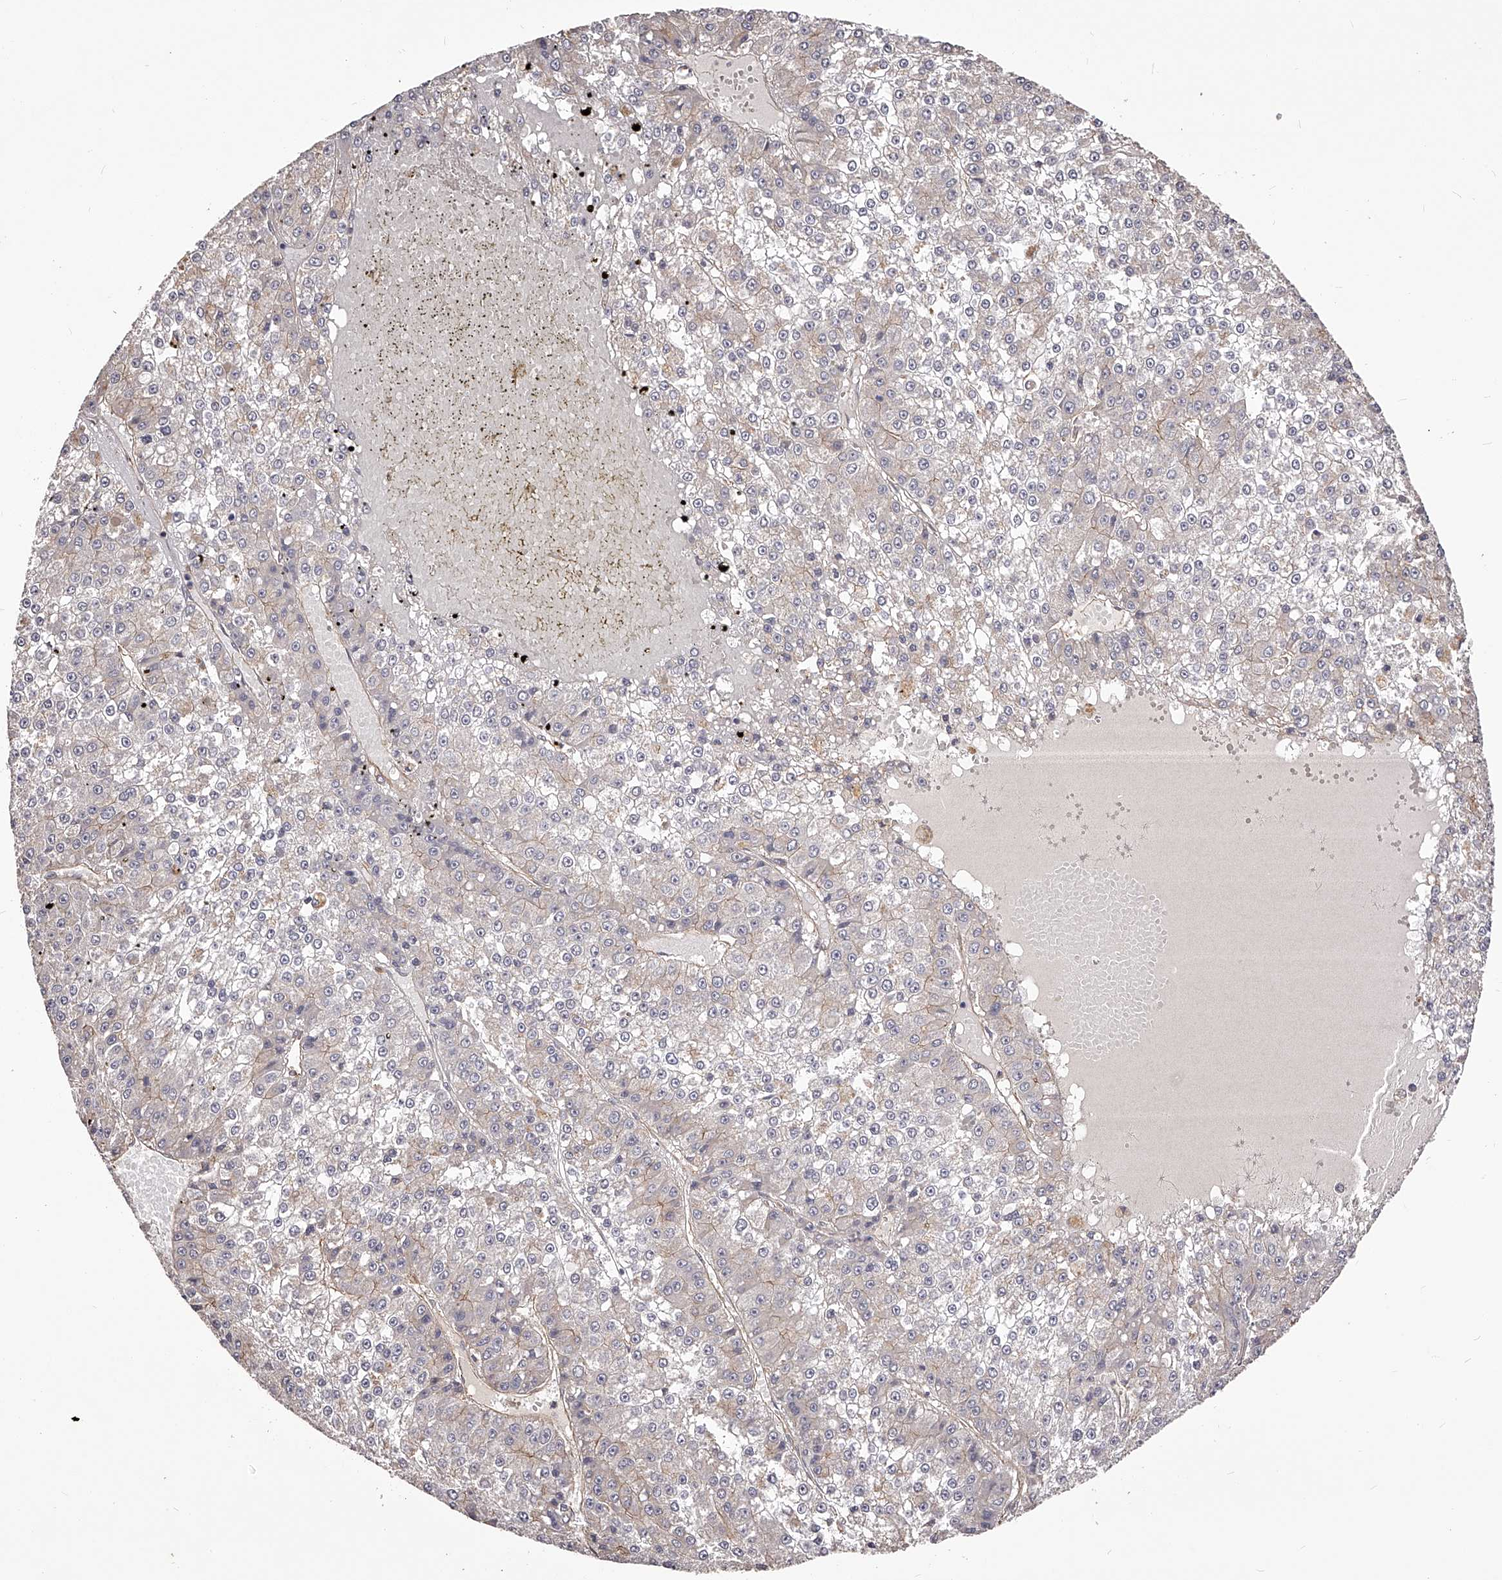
{"staining": {"intensity": "negative", "quantity": "none", "location": "none"}, "tissue": "liver cancer", "cell_type": "Tumor cells", "image_type": "cancer", "snomed": [{"axis": "morphology", "description": "Carcinoma, Hepatocellular, NOS"}, {"axis": "topography", "description": "Liver"}], "caption": "The image demonstrates no staining of tumor cells in liver hepatocellular carcinoma. Brightfield microscopy of IHC stained with DAB (brown) and hematoxylin (blue), captured at high magnification.", "gene": "LTV1", "patient": {"sex": "female", "age": 73}}